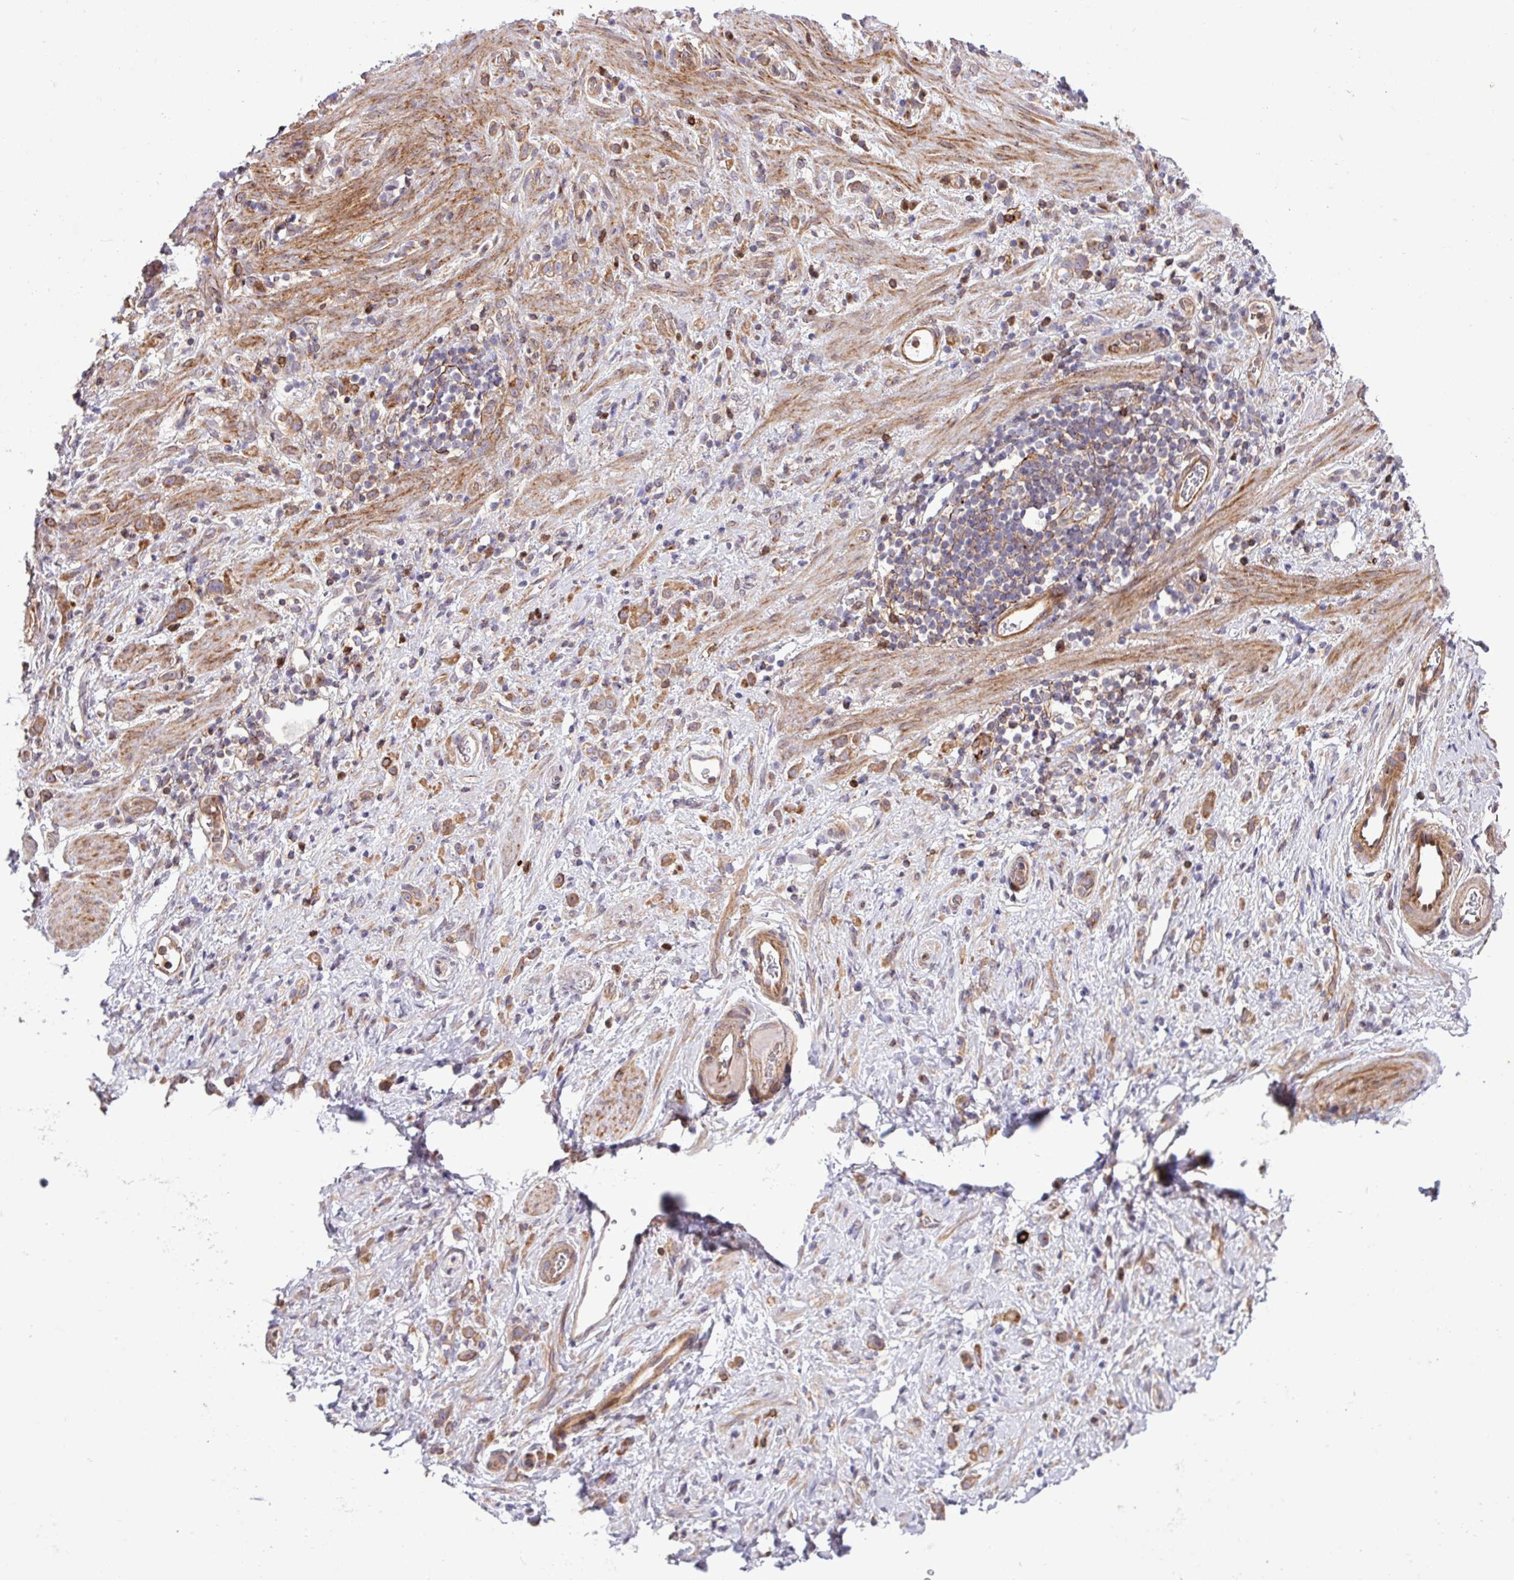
{"staining": {"intensity": "moderate", "quantity": ">75%", "location": "cytoplasmic/membranous"}, "tissue": "stomach cancer", "cell_type": "Tumor cells", "image_type": "cancer", "snomed": [{"axis": "morphology", "description": "Adenocarcinoma, NOS"}, {"axis": "topography", "description": "Stomach"}], "caption": "Moderate cytoplasmic/membranous staining is present in approximately >75% of tumor cells in adenocarcinoma (stomach).", "gene": "CNTRL", "patient": {"sex": "female", "age": 60}}